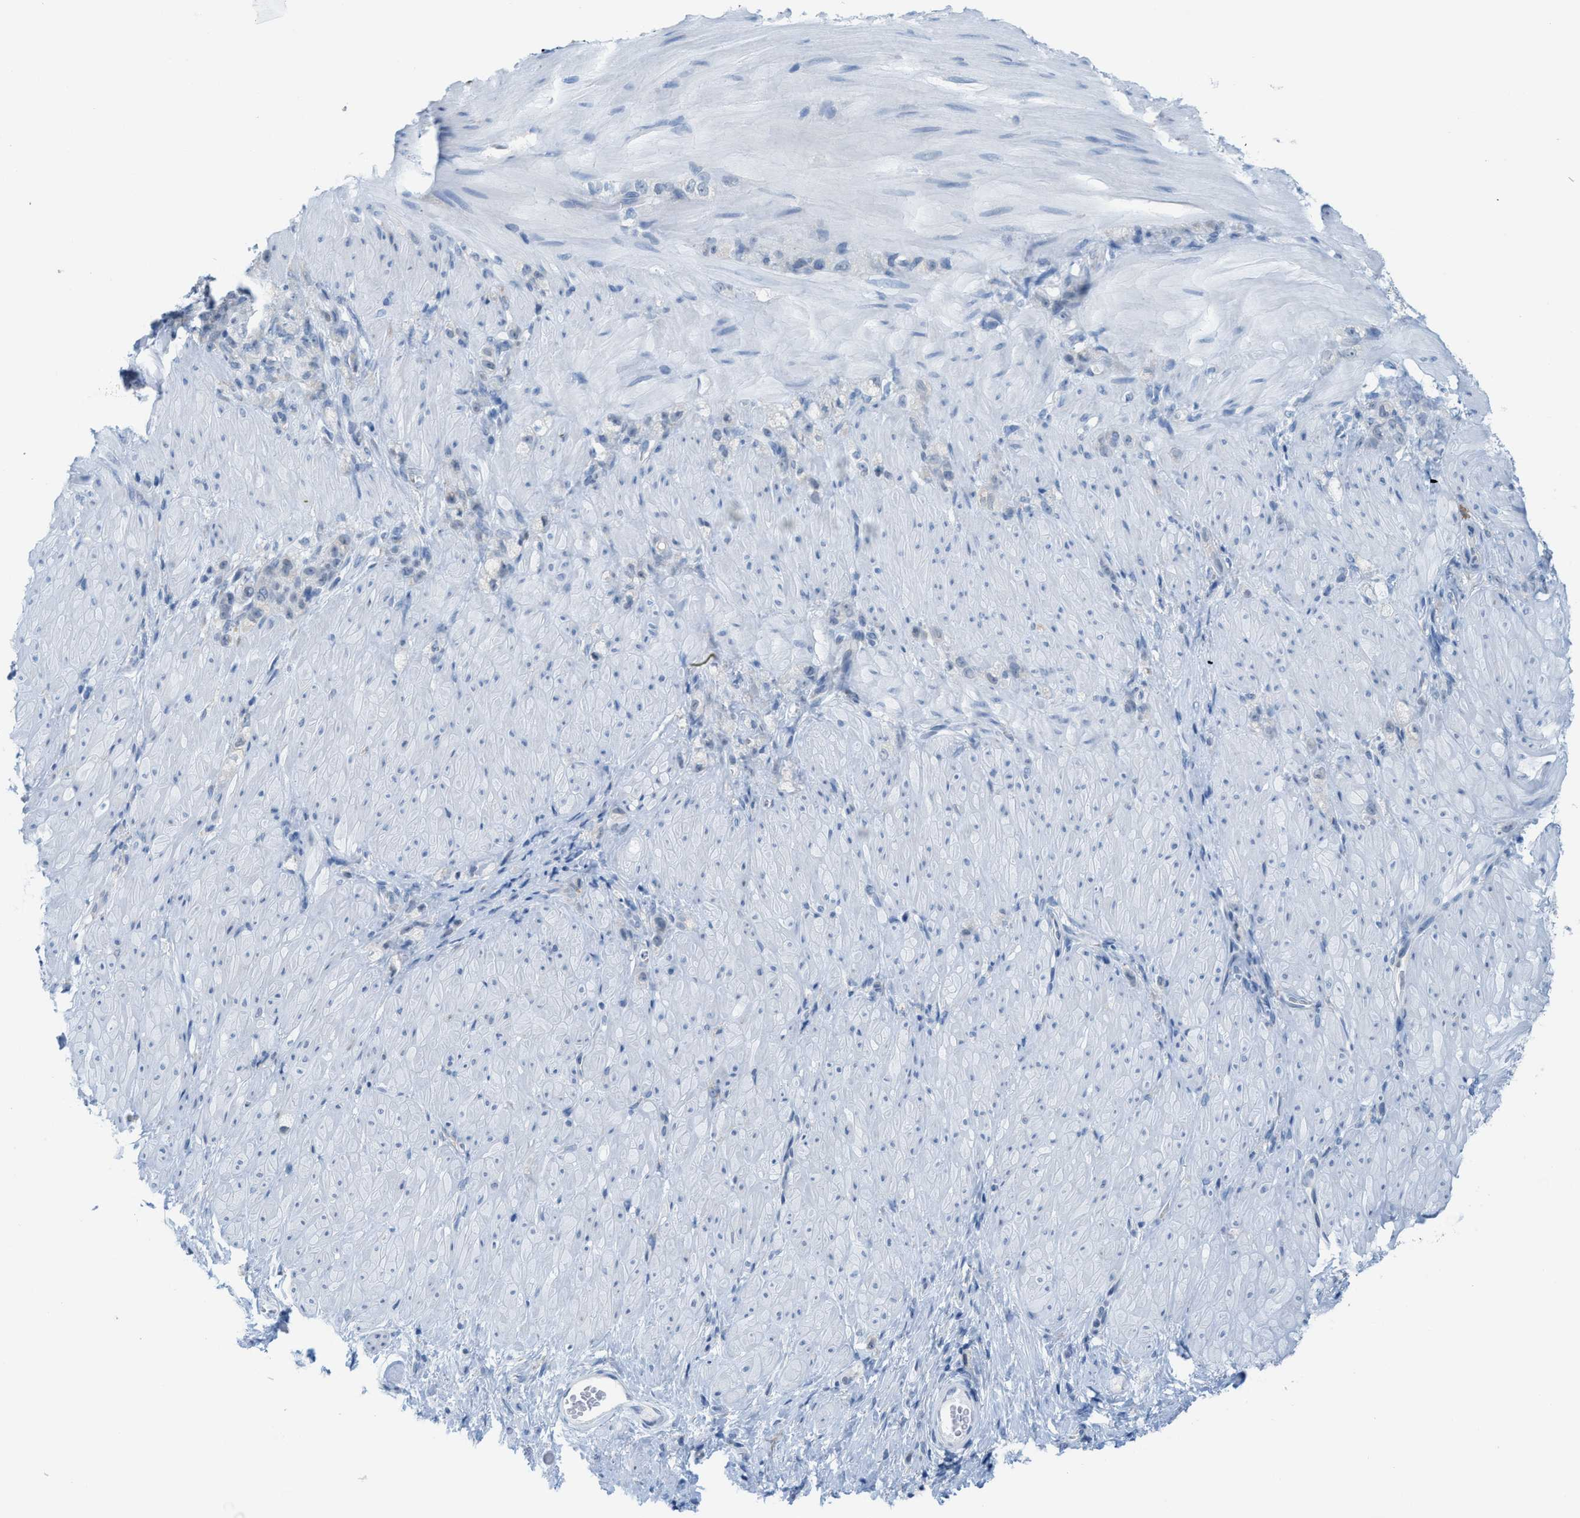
{"staining": {"intensity": "negative", "quantity": "none", "location": "none"}, "tissue": "stomach cancer", "cell_type": "Tumor cells", "image_type": "cancer", "snomed": [{"axis": "morphology", "description": "Normal tissue, NOS"}, {"axis": "morphology", "description": "Adenocarcinoma, NOS"}, {"axis": "topography", "description": "Stomach"}], "caption": "Immunohistochemistry image of human stomach cancer stained for a protein (brown), which reveals no expression in tumor cells.", "gene": "KIFC3", "patient": {"sex": "male", "age": 82}}